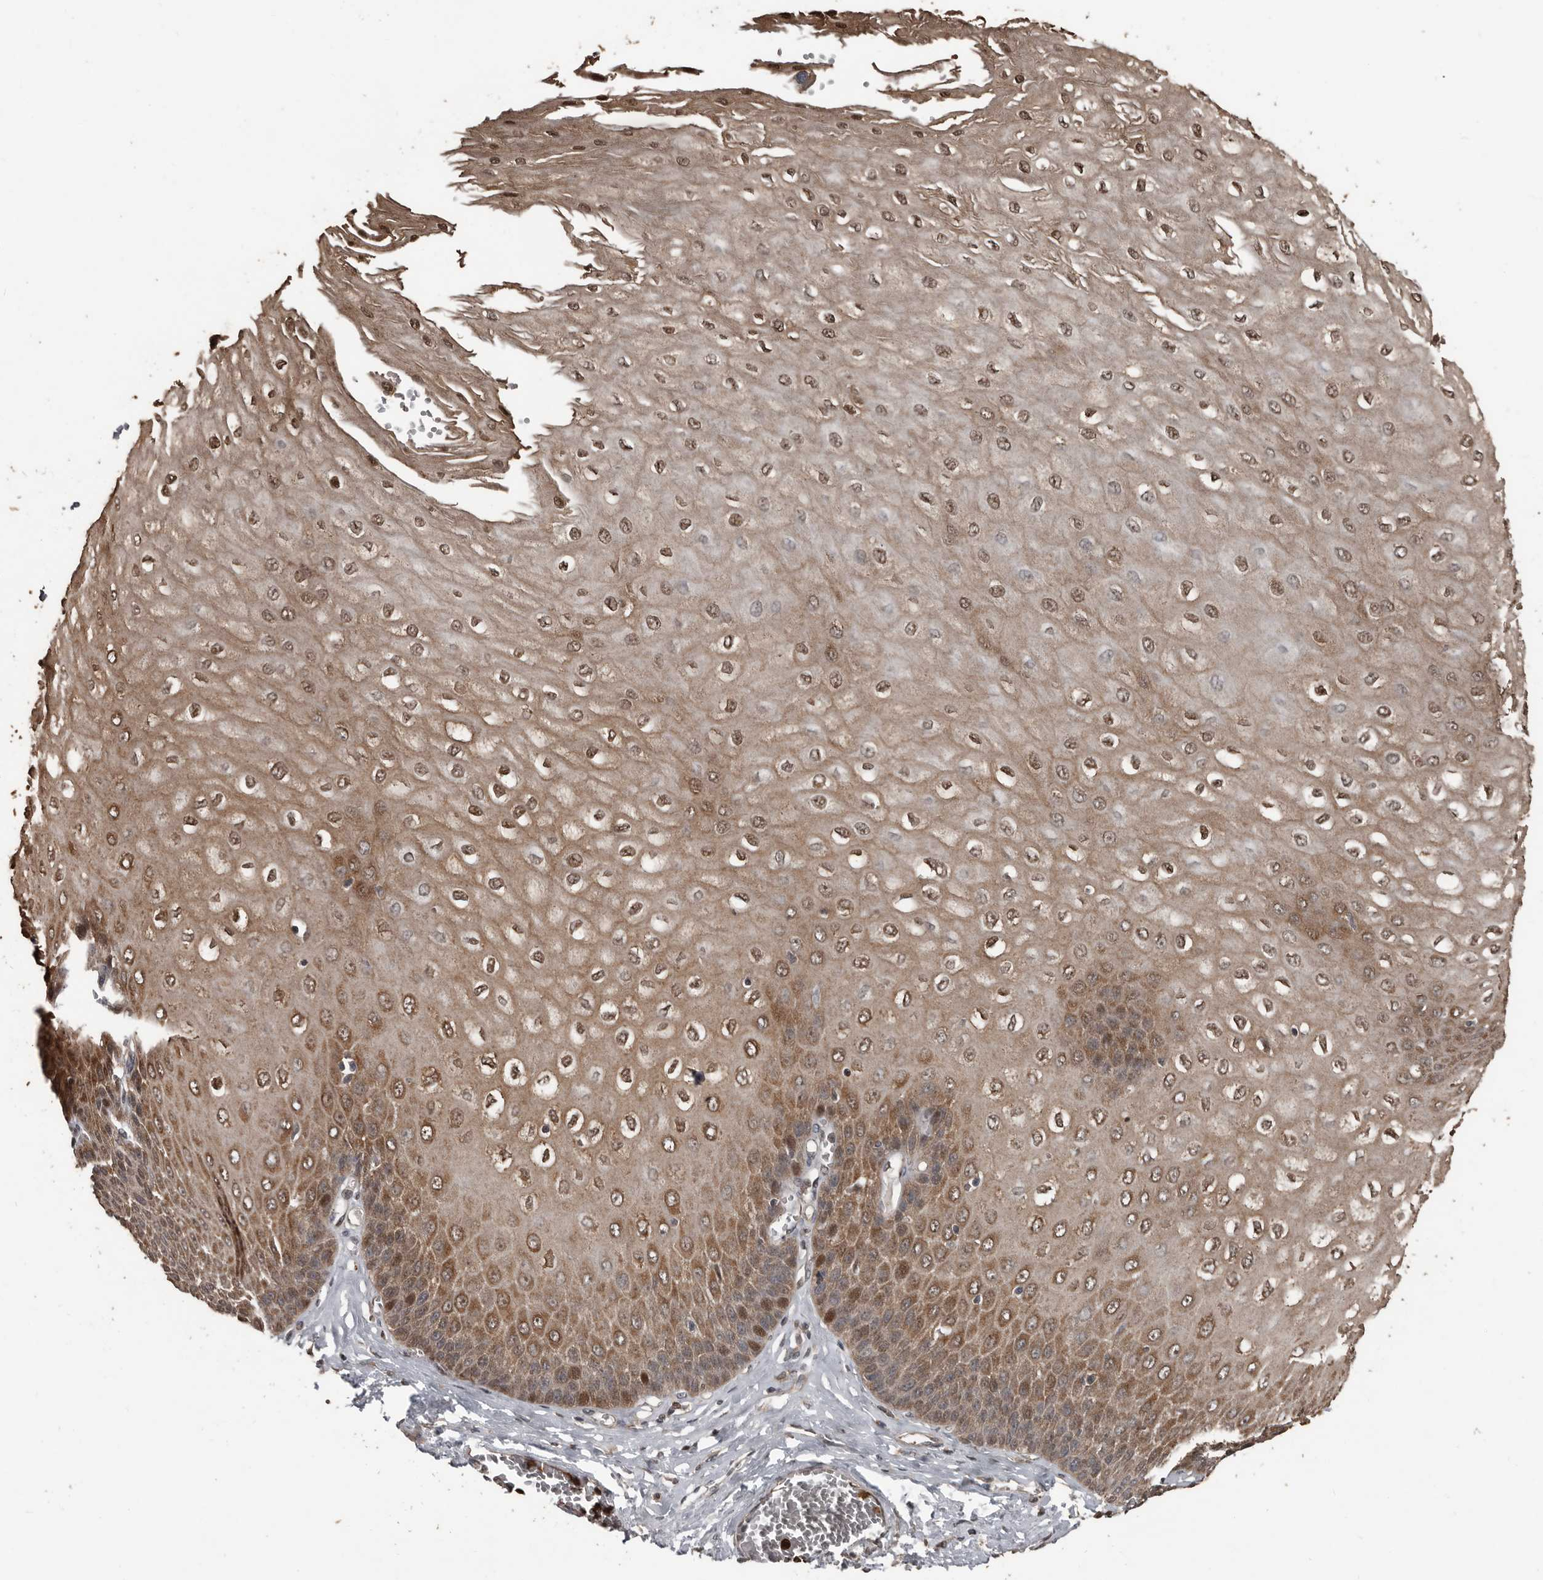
{"staining": {"intensity": "moderate", "quantity": ">75%", "location": "cytoplasmic/membranous,nuclear"}, "tissue": "esophagus", "cell_type": "Squamous epithelial cells", "image_type": "normal", "snomed": [{"axis": "morphology", "description": "Normal tissue, NOS"}, {"axis": "topography", "description": "Esophagus"}], "caption": "Immunohistochemistry (DAB (3,3'-diaminobenzidine)) staining of benign human esophagus shows moderate cytoplasmic/membranous,nuclear protein positivity in approximately >75% of squamous epithelial cells. Using DAB (3,3'-diaminobenzidine) (brown) and hematoxylin (blue) stains, captured at high magnification using brightfield microscopy.", "gene": "FSBP", "patient": {"sex": "male", "age": 60}}